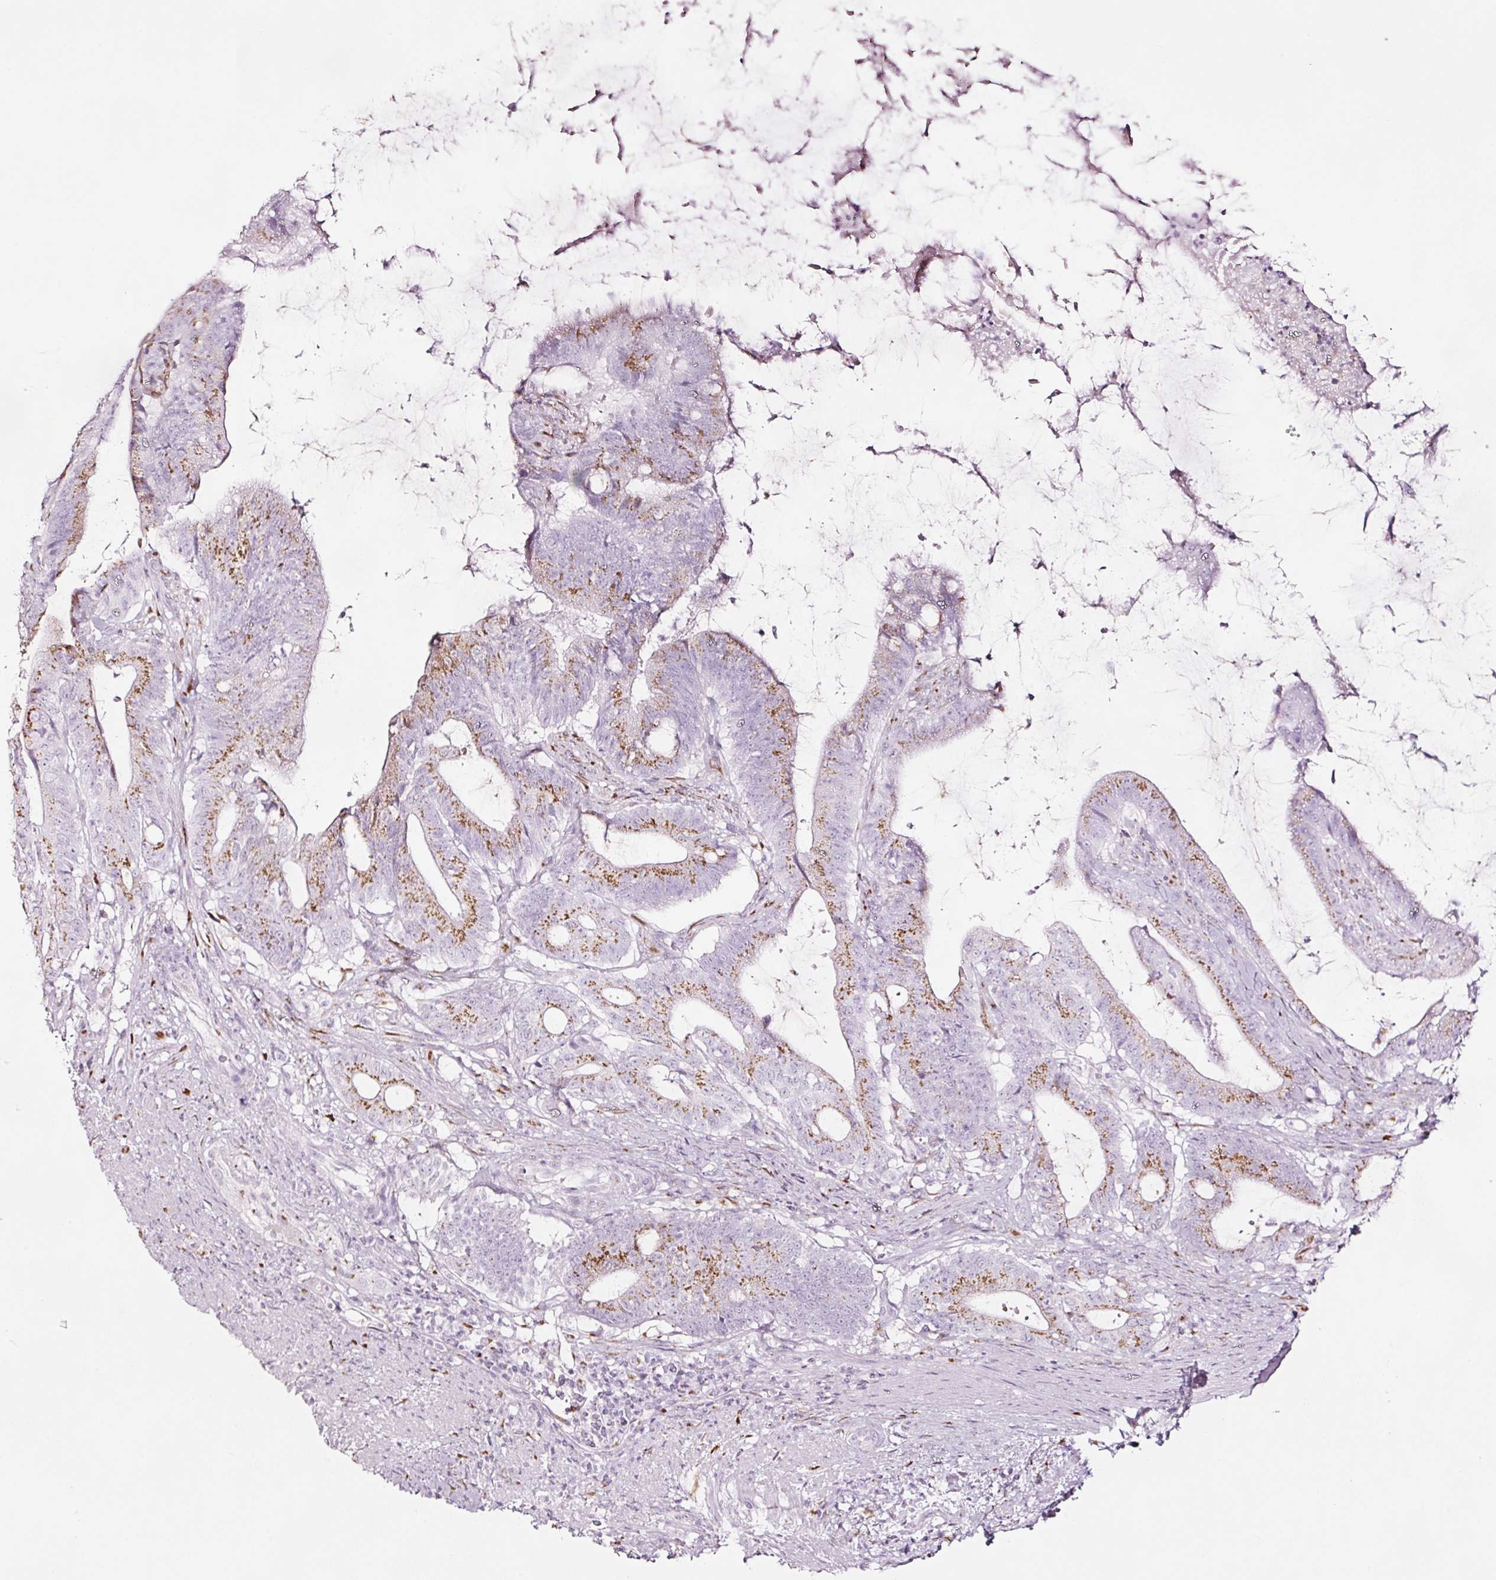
{"staining": {"intensity": "moderate", "quantity": "25%-75%", "location": "cytoplasmic/membranous"}, "tissue": "colorectal cancer", "cell_type": "Tumor cells", "image_type": "cancer", "snomed": [{"axis": "morphology", "description": "Adenocarcinoma, NOS"}, {"axis": "topography", "description": "Colon"}], "caption": "Colorectal cancer stained for a protein shows moderate cytoplasmic/membranous positivity in tumor cells.", "gene": "SDF4", "patient": {"sex": "female", "age": 43}}